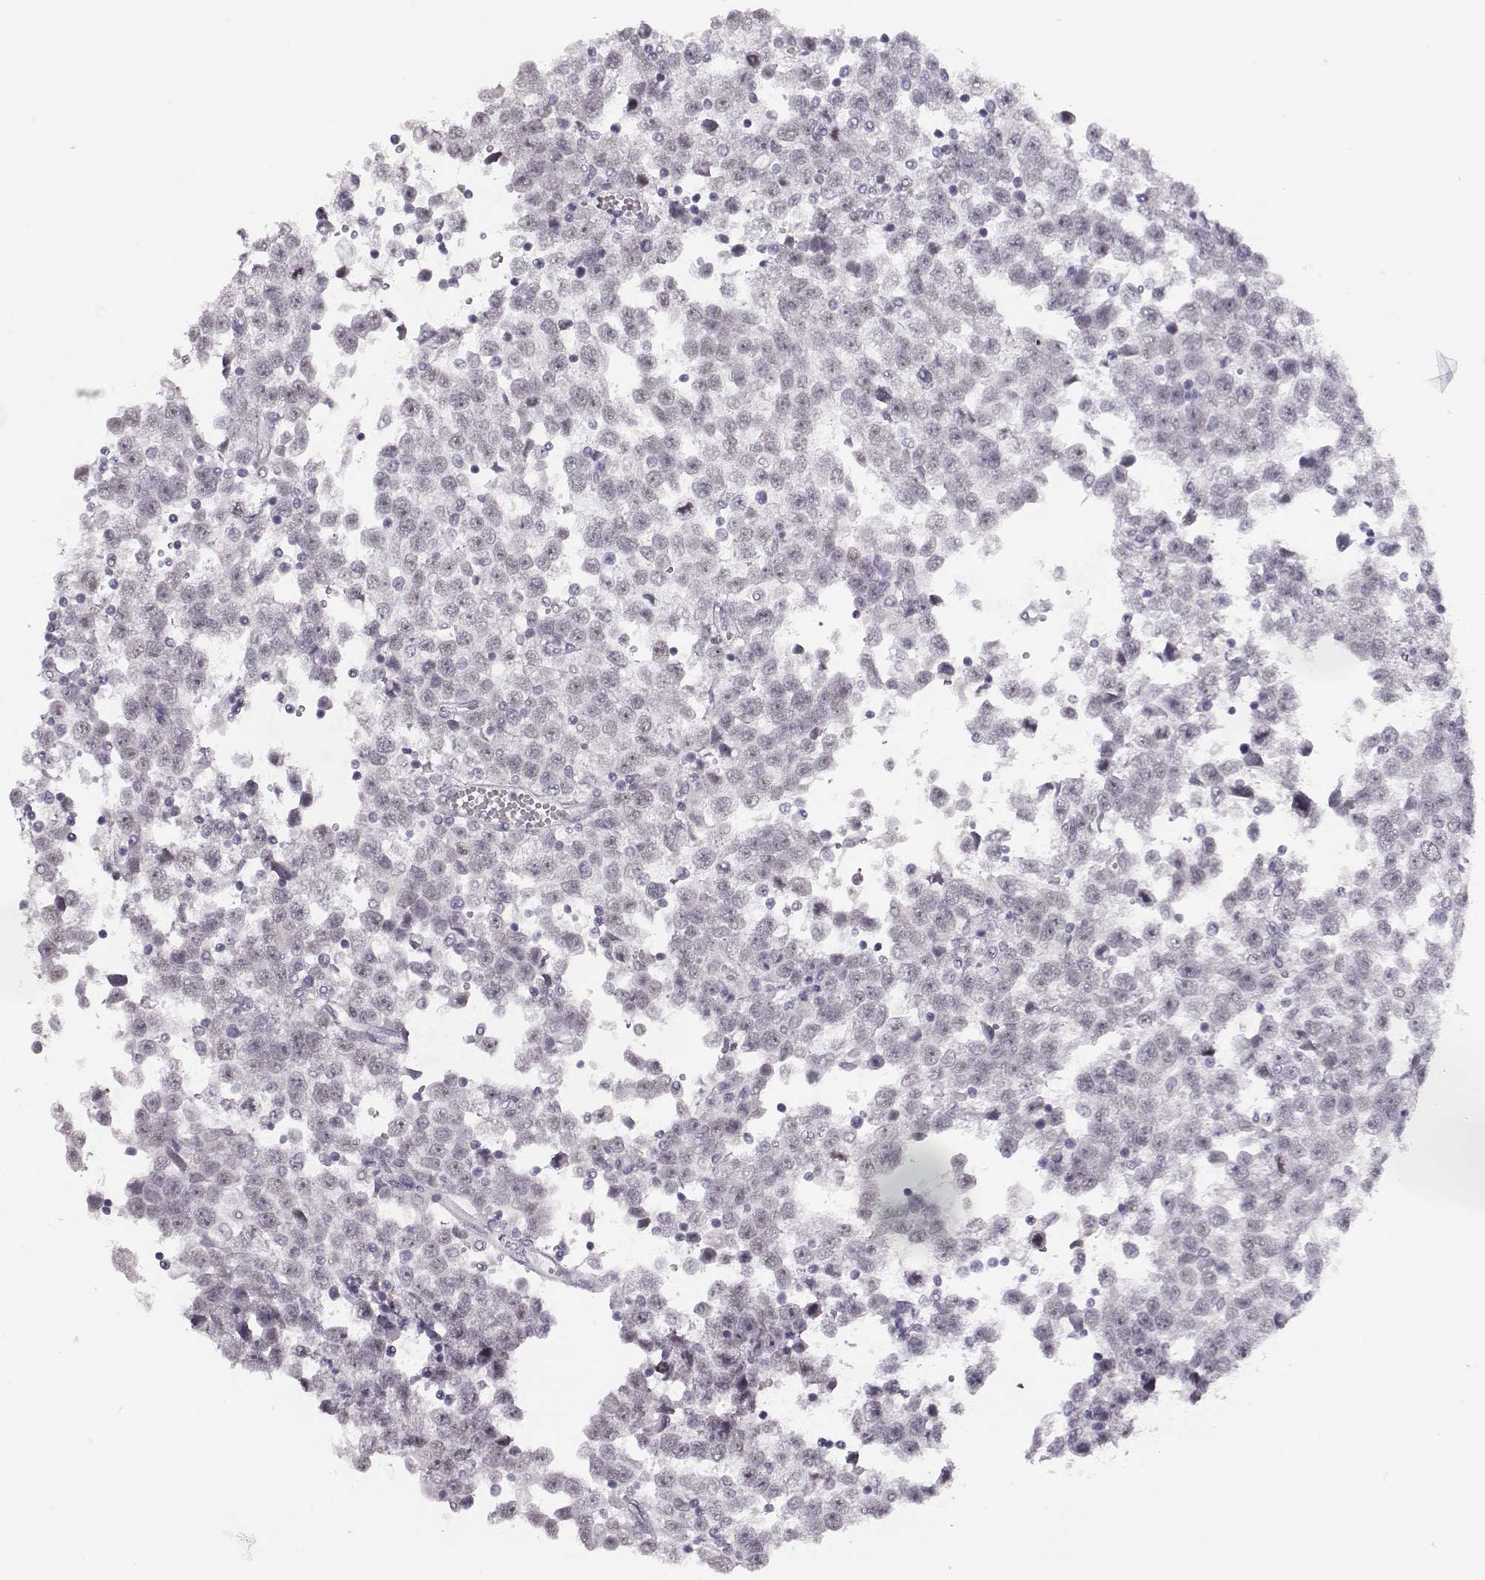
{"staining": {"intensity": "negative", "quantity": "none", "location": "none"}, "tissue": "testis cancer", "cell_type": "Tumor cells", "image_type": "cancer", "snomed": [{"axis": "morphology", "description": "Seminoma, NOS"}, {"axis": "topography", "description": "Testis"}], "caption": "This is an immunohistochemistry micrograph of human testis seminoma. There is no staining in tumor cells.", "gene": "IMPG1", "patient": {"sex": "male", "age": 34}}